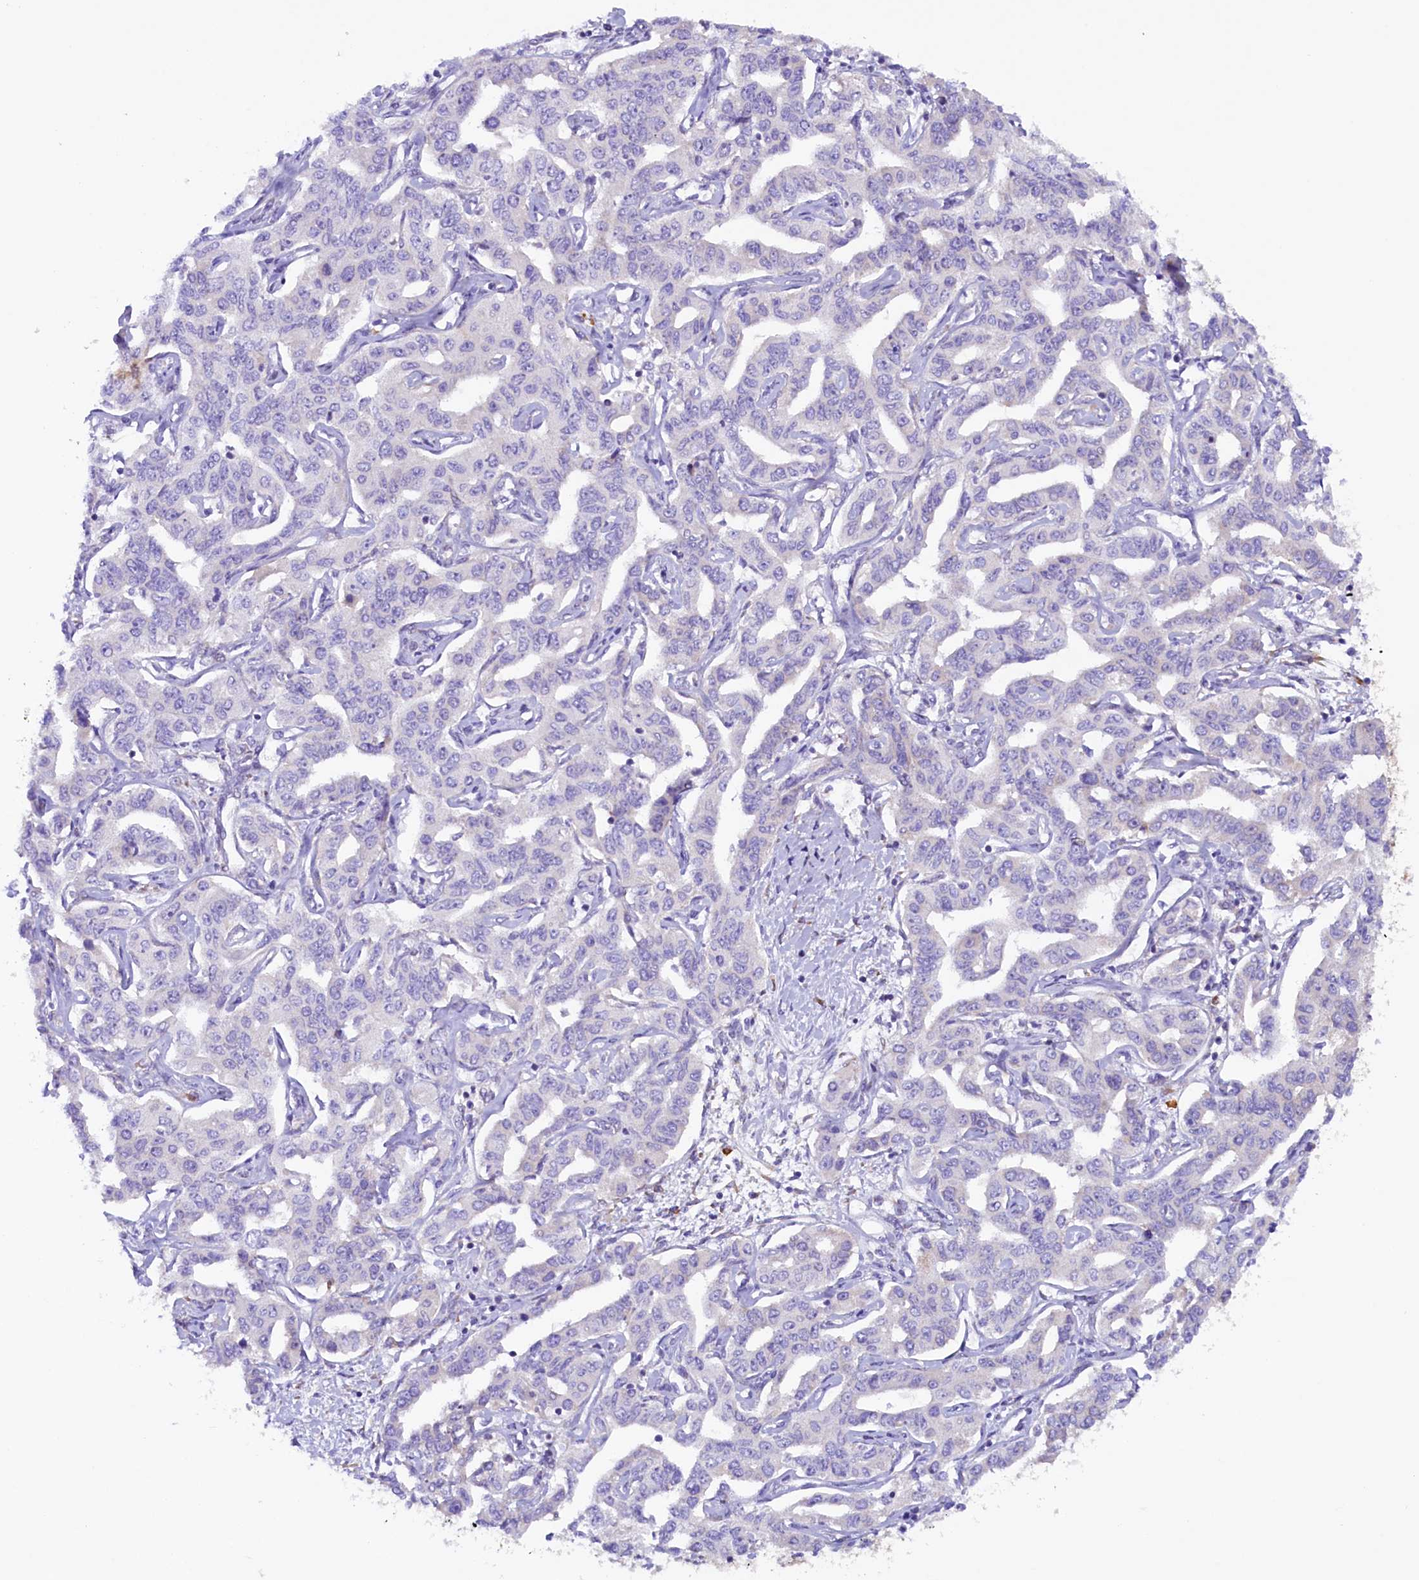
{"staining": {"intensity": "negative", "quantity": "none", "location": "none"}, "tissue": "liver cancer", "cell_type": "Tumor cells", "image_type": "cancer", "snomed": [{"axis": "morphology", "description": "Cholangiocarcinoma"}, {"axis": "topography", "description": "Liver"}], "caption": "The immunohistochemistry (IHC) histopathology image has no significant positivity in tumor cells of liver cholangiocarcinoma tissue. (Brightfield microscopy of DAB immunohistochemistry at high magnification).", "gene": "SSC5D", "patient": {"sex": "male", "age": 59}}